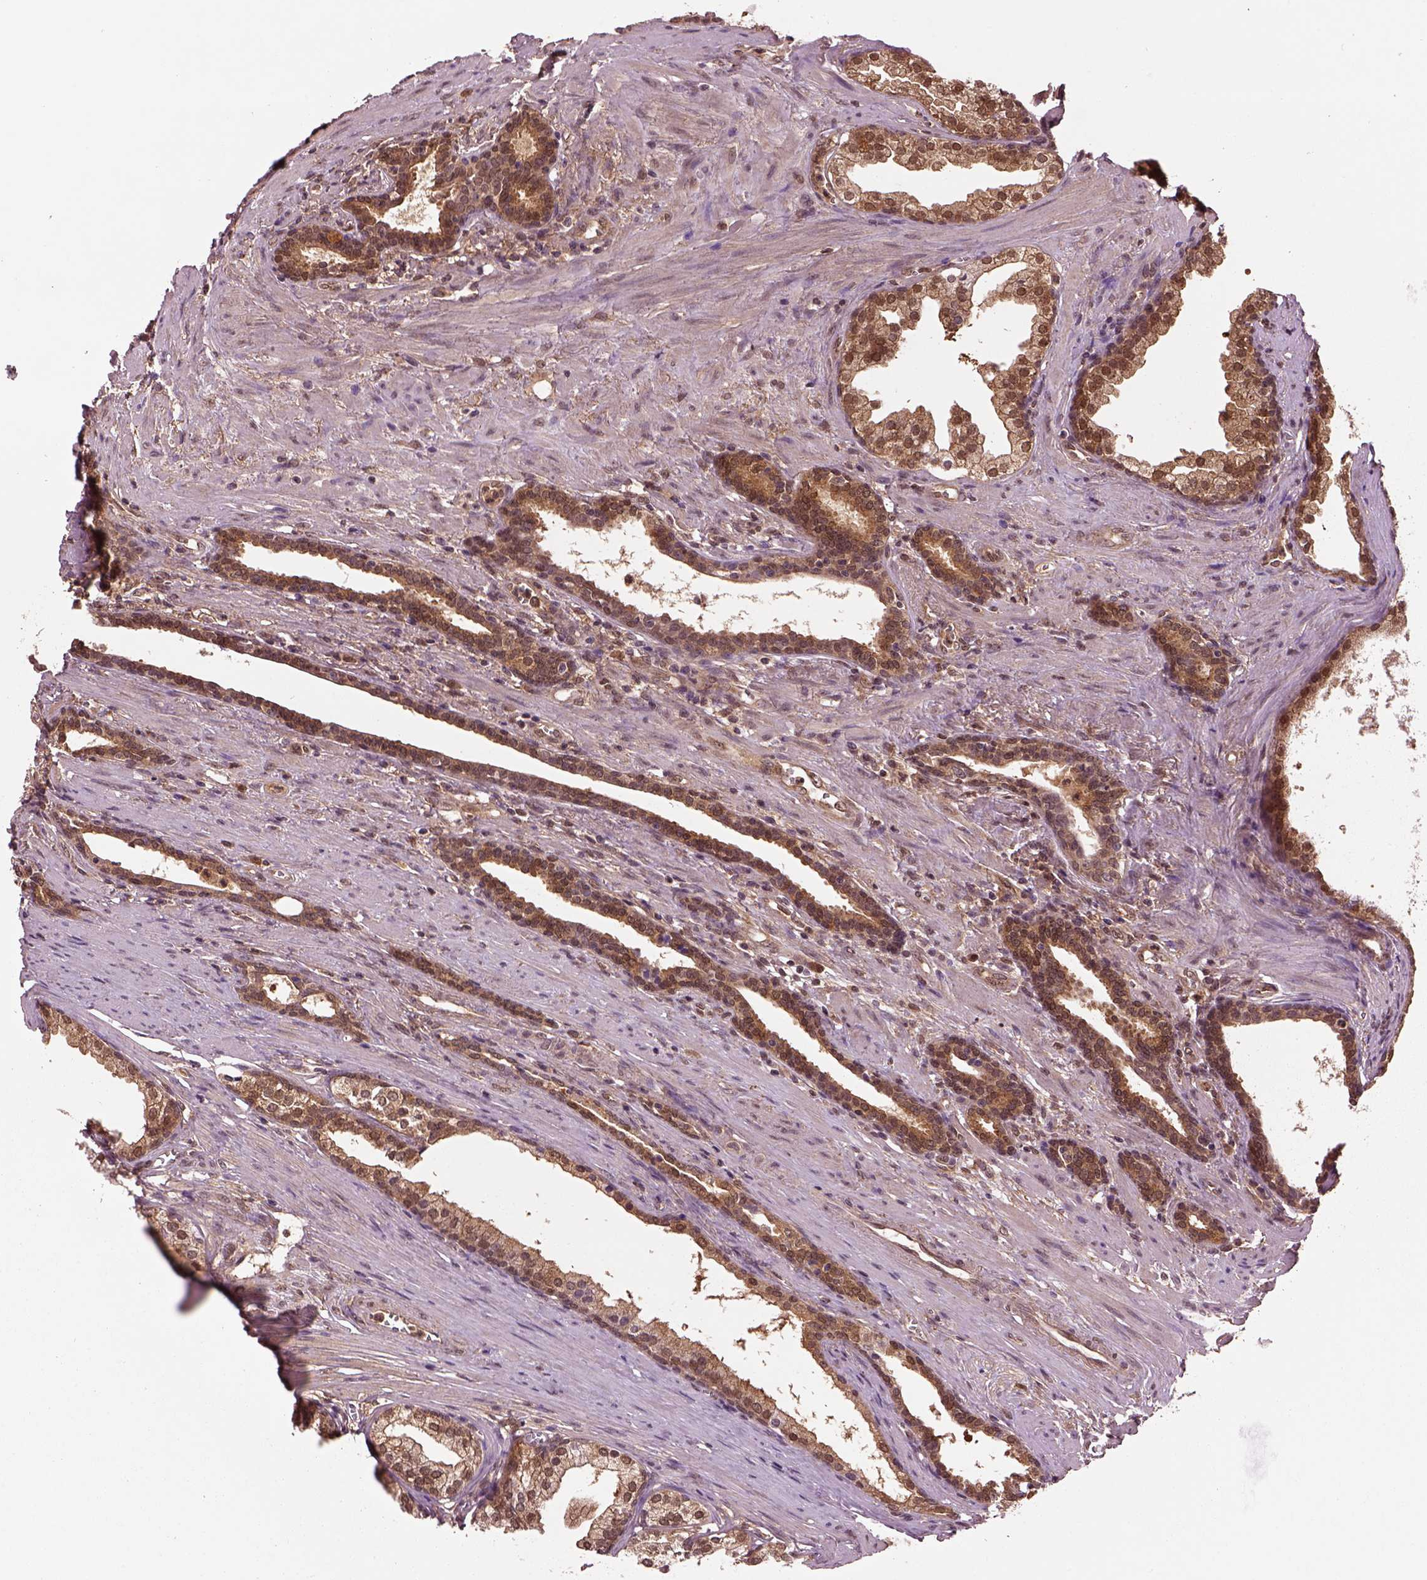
{"staining": {"intensity": "strong", "quantity": ">75%", "location": "cytoplasmic/membranous"}, "tissue": "prostate cancer", "cell_type": "Tumor cells", "image_type": "cancer", "snomed": [{"axis": "morphology", "description": "Adenocarcinoma, NOS"}, {"axis": "topography", "description": "Prostate"}], "caption": "Prostate cancer (adenocarcinoma) stained with a brown dye shows strong cytoplasmic/membranous positive expression in about >75% of tumor cells.", "gene": "MDP1", "patient": {"sex": "male", "age": 66}}